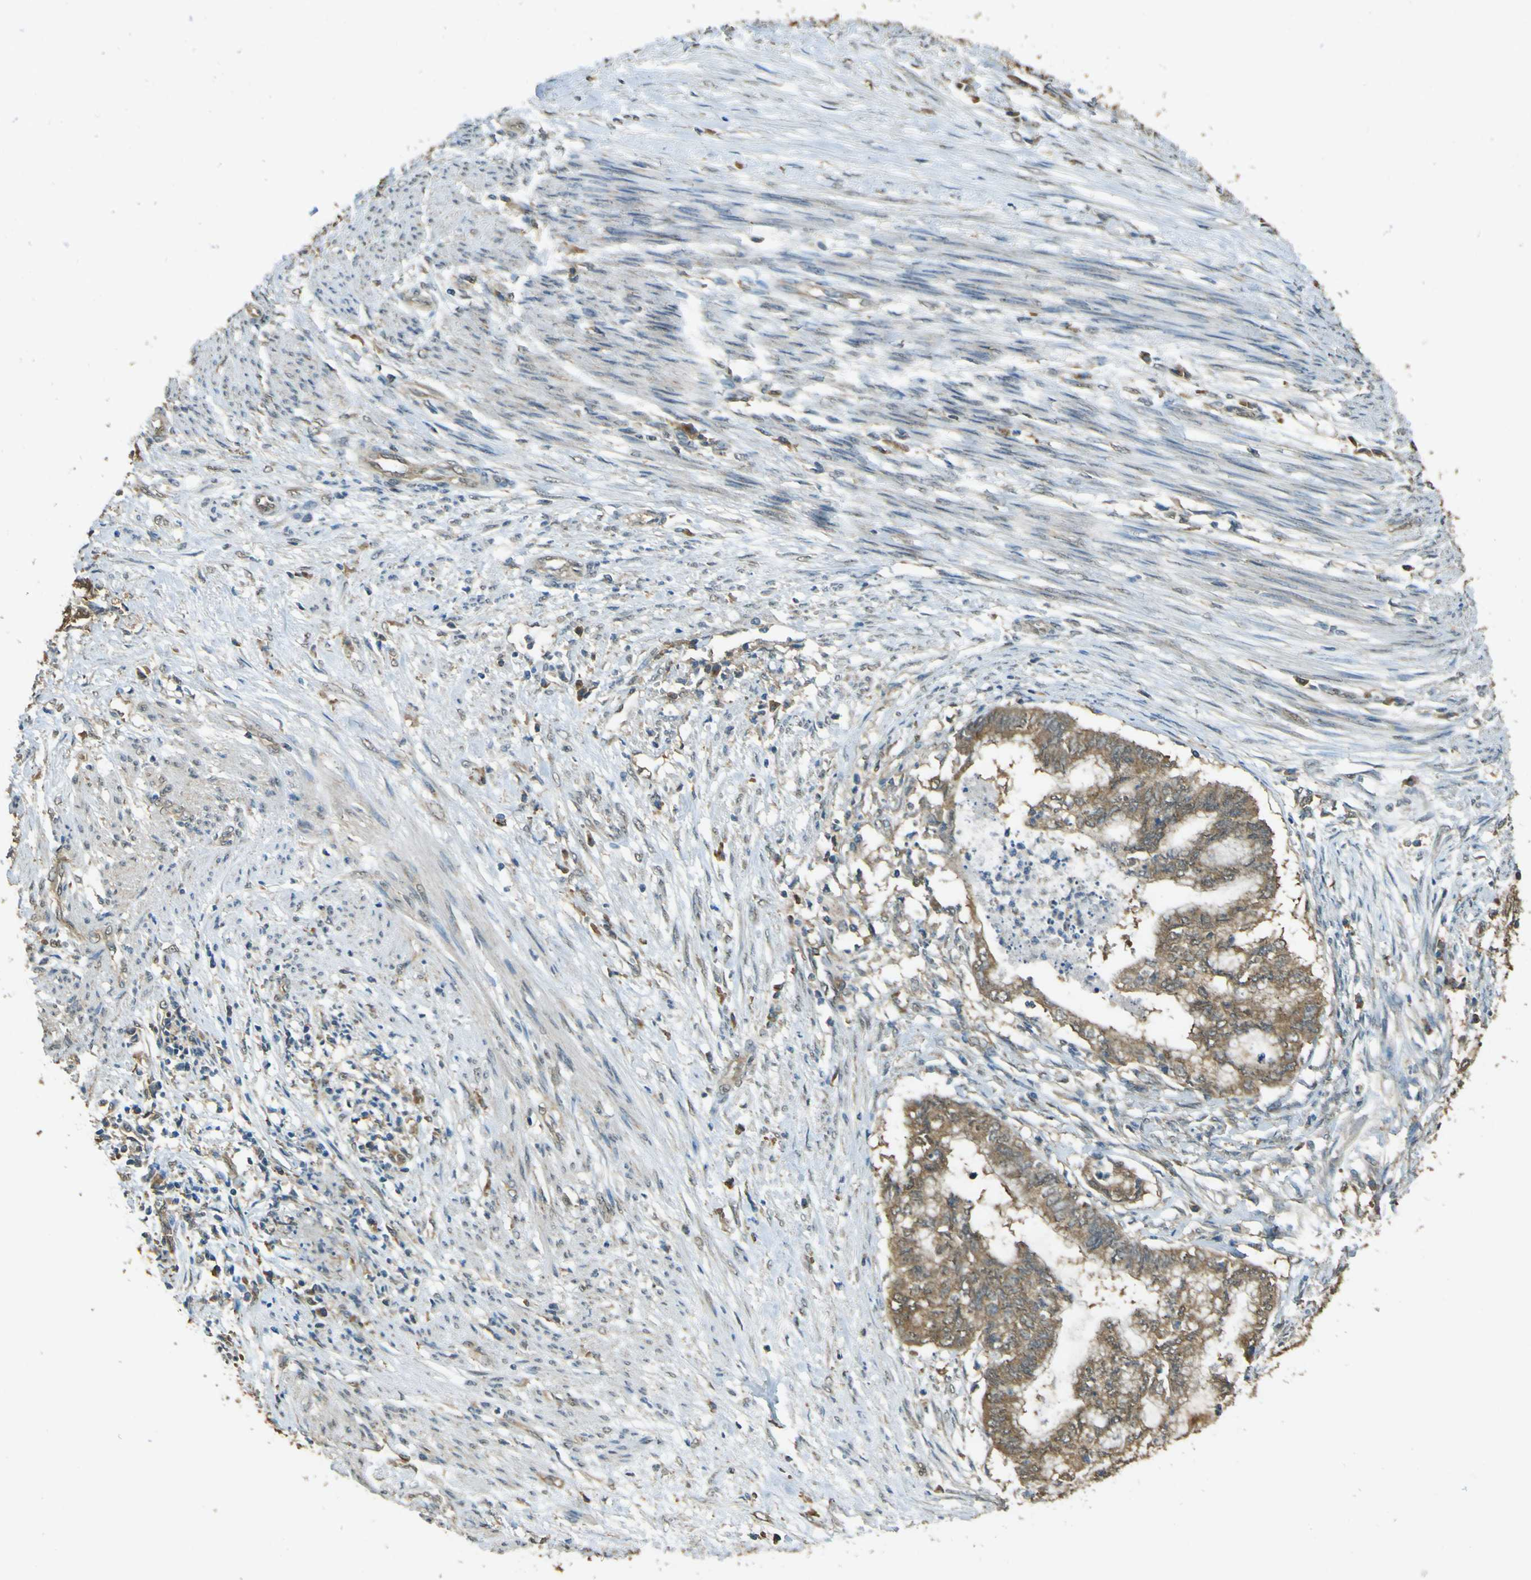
{"staining": {"intensity": "moderate", "quantity": ">75%", "location": "cytoplasmic/membranous"}, "tissue": "endometrial cancer", "cell_type": "Tumor cells", "image_type": "cancer", "snomed": [{"axis": "morphology", "description": "Necrosis, NOS"}, {"axis": "morphology", "description": "Adenocarcinoma, NOS"}, {"axis": "topography", "description": "Endometrium"}], "caption": "A histopathology image showing moderate cytoplasmic/membranous positivity in approximately >75% of tumor cells in adenocarcinoma (endometrial), as visualized by brown immunohistochemical staining.", "gene": "GOLGA1", "patient": {"sex": "female", "age": 79}}